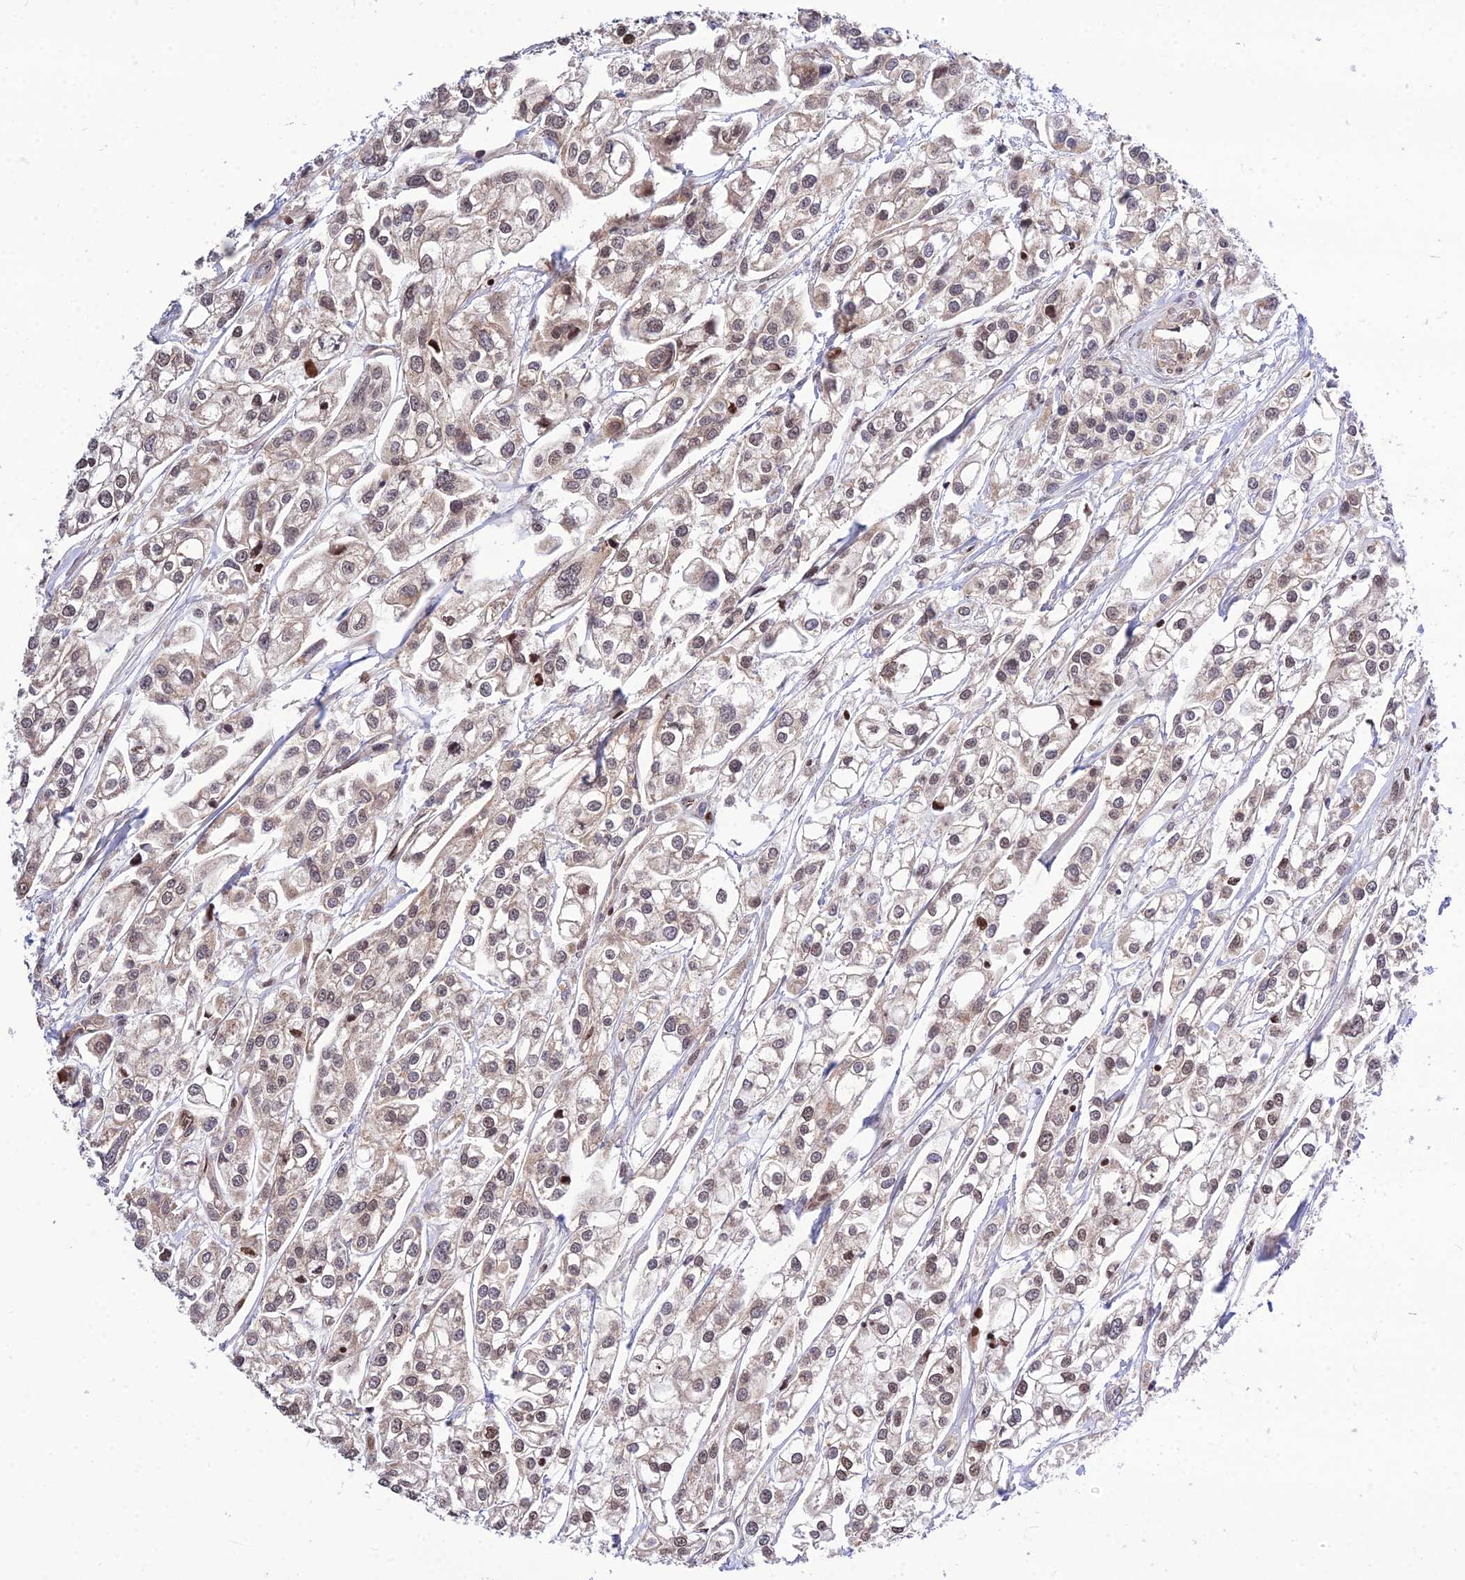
{"staining": {"intensity": "weak", "quantity": "25%-75%", "location": "cytoplasmic/membranous,nuclear"}, "tissue": "urothelial cancer", "cell_type": "Tumor cells", "image_type": "cancer", "snomed": [{"axis": "morphology", "description": "Urothelial carcinoma, High grade"}, {"axis": "topography", "description": "Urinary bladder"}], "caption": "Urothelial cancer stained with a brown dye exhibits weak cytoplasmic/membranous and nuclear positive staining in about 25%-75% of tumor cells.", "gene": "SMG6", "patient": {"sex": "male", "age": 67}}